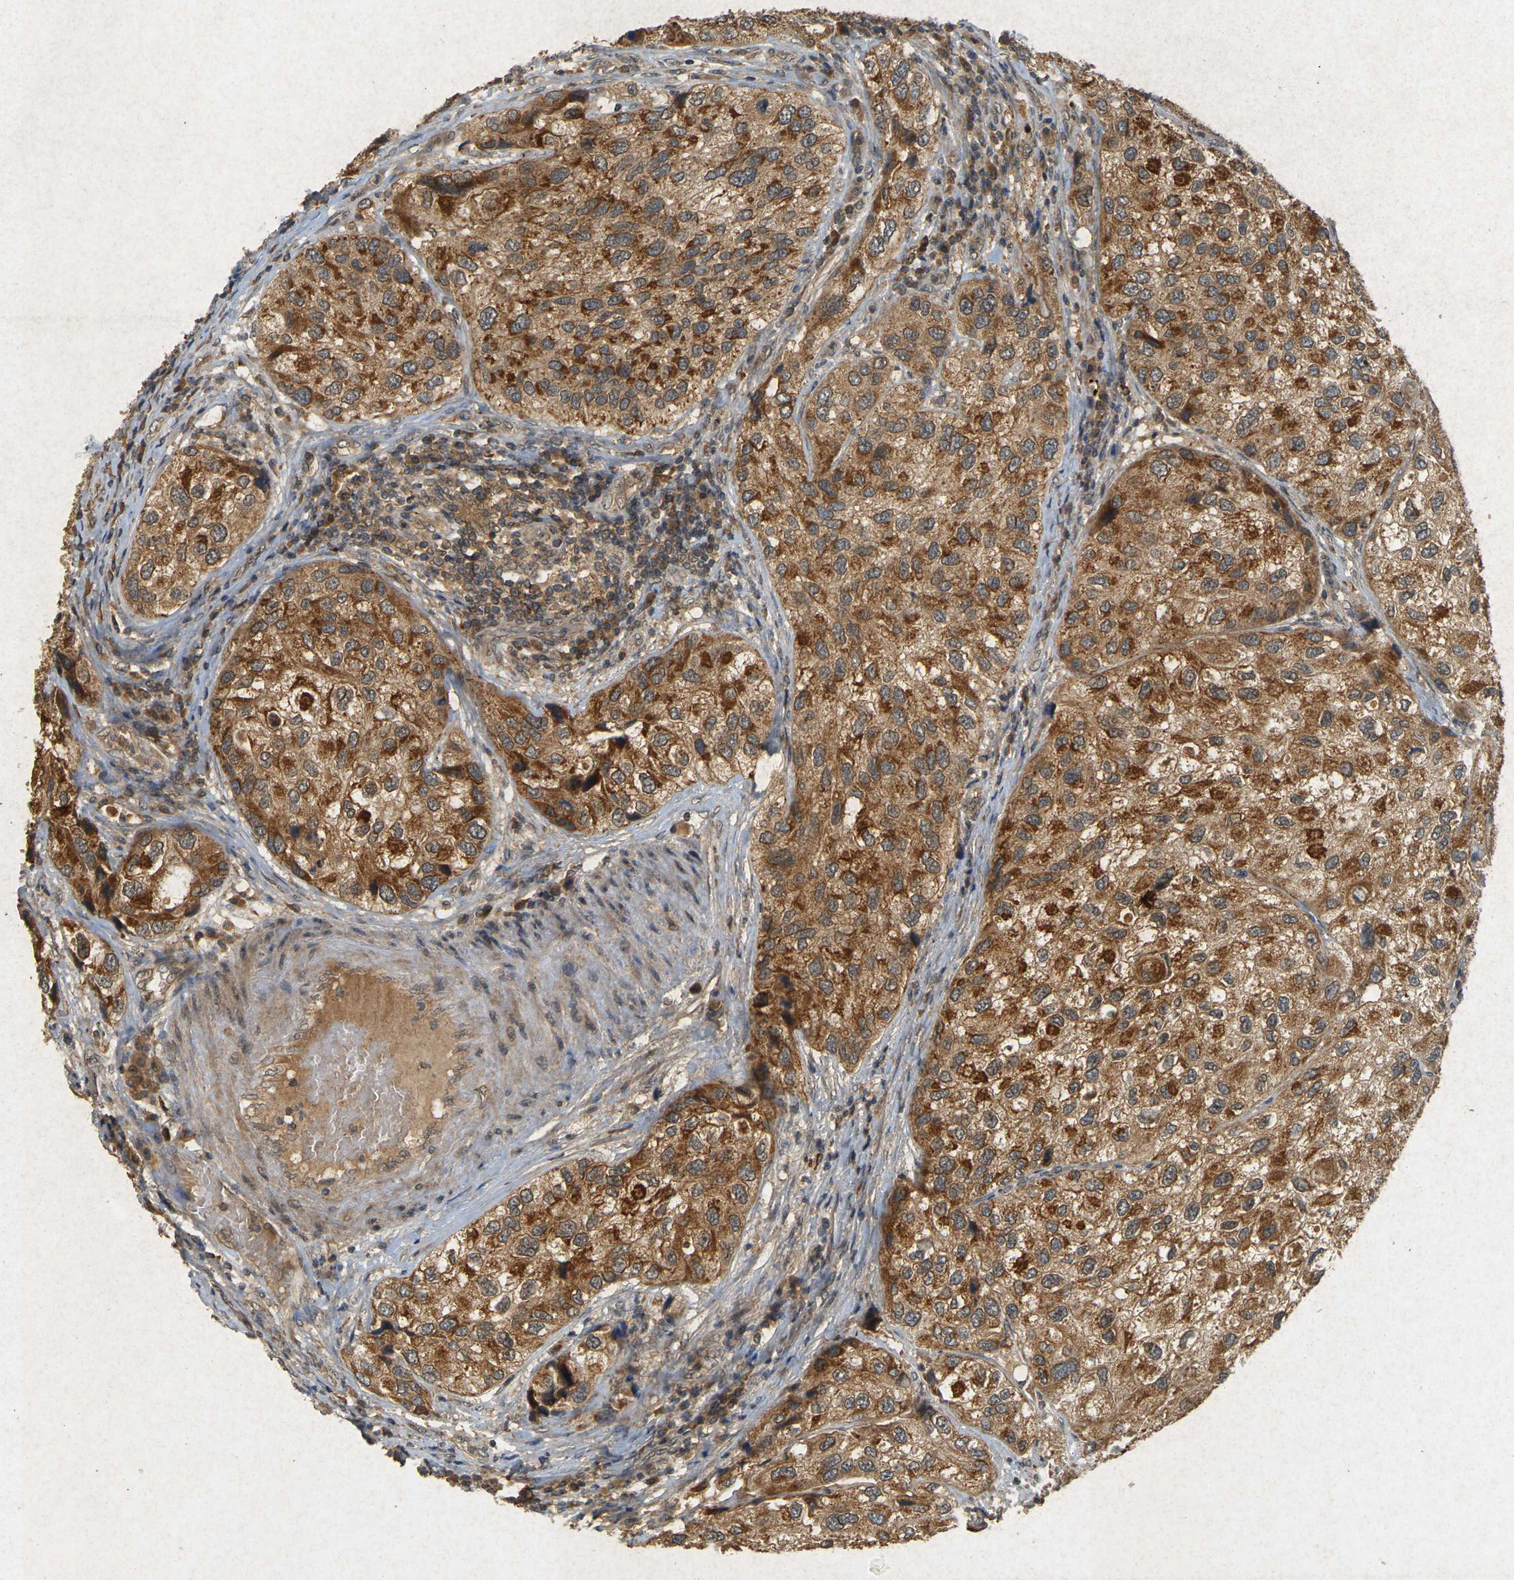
{"staining": {"intensity": "strong", "quantity": ">75%", "location": "cytoplasmic/membranous"}, "tissue": "urothelial cancer", "cell_type": "Tumor cells", "image_type": "cancer", "snomed": [{"axis": "morphology", "description": "Urothelial carcinoma, High grade"}, {"axis": "topography", "description": "Urinary bladder"}], "caption": "A high amount of strong cytoplasmic/membranous expression is identified in approximately >75% of tumor cells in urothelial cancer tissue.", "gene": "ERN1", "patient": {"sex": "female", "age": 64}}